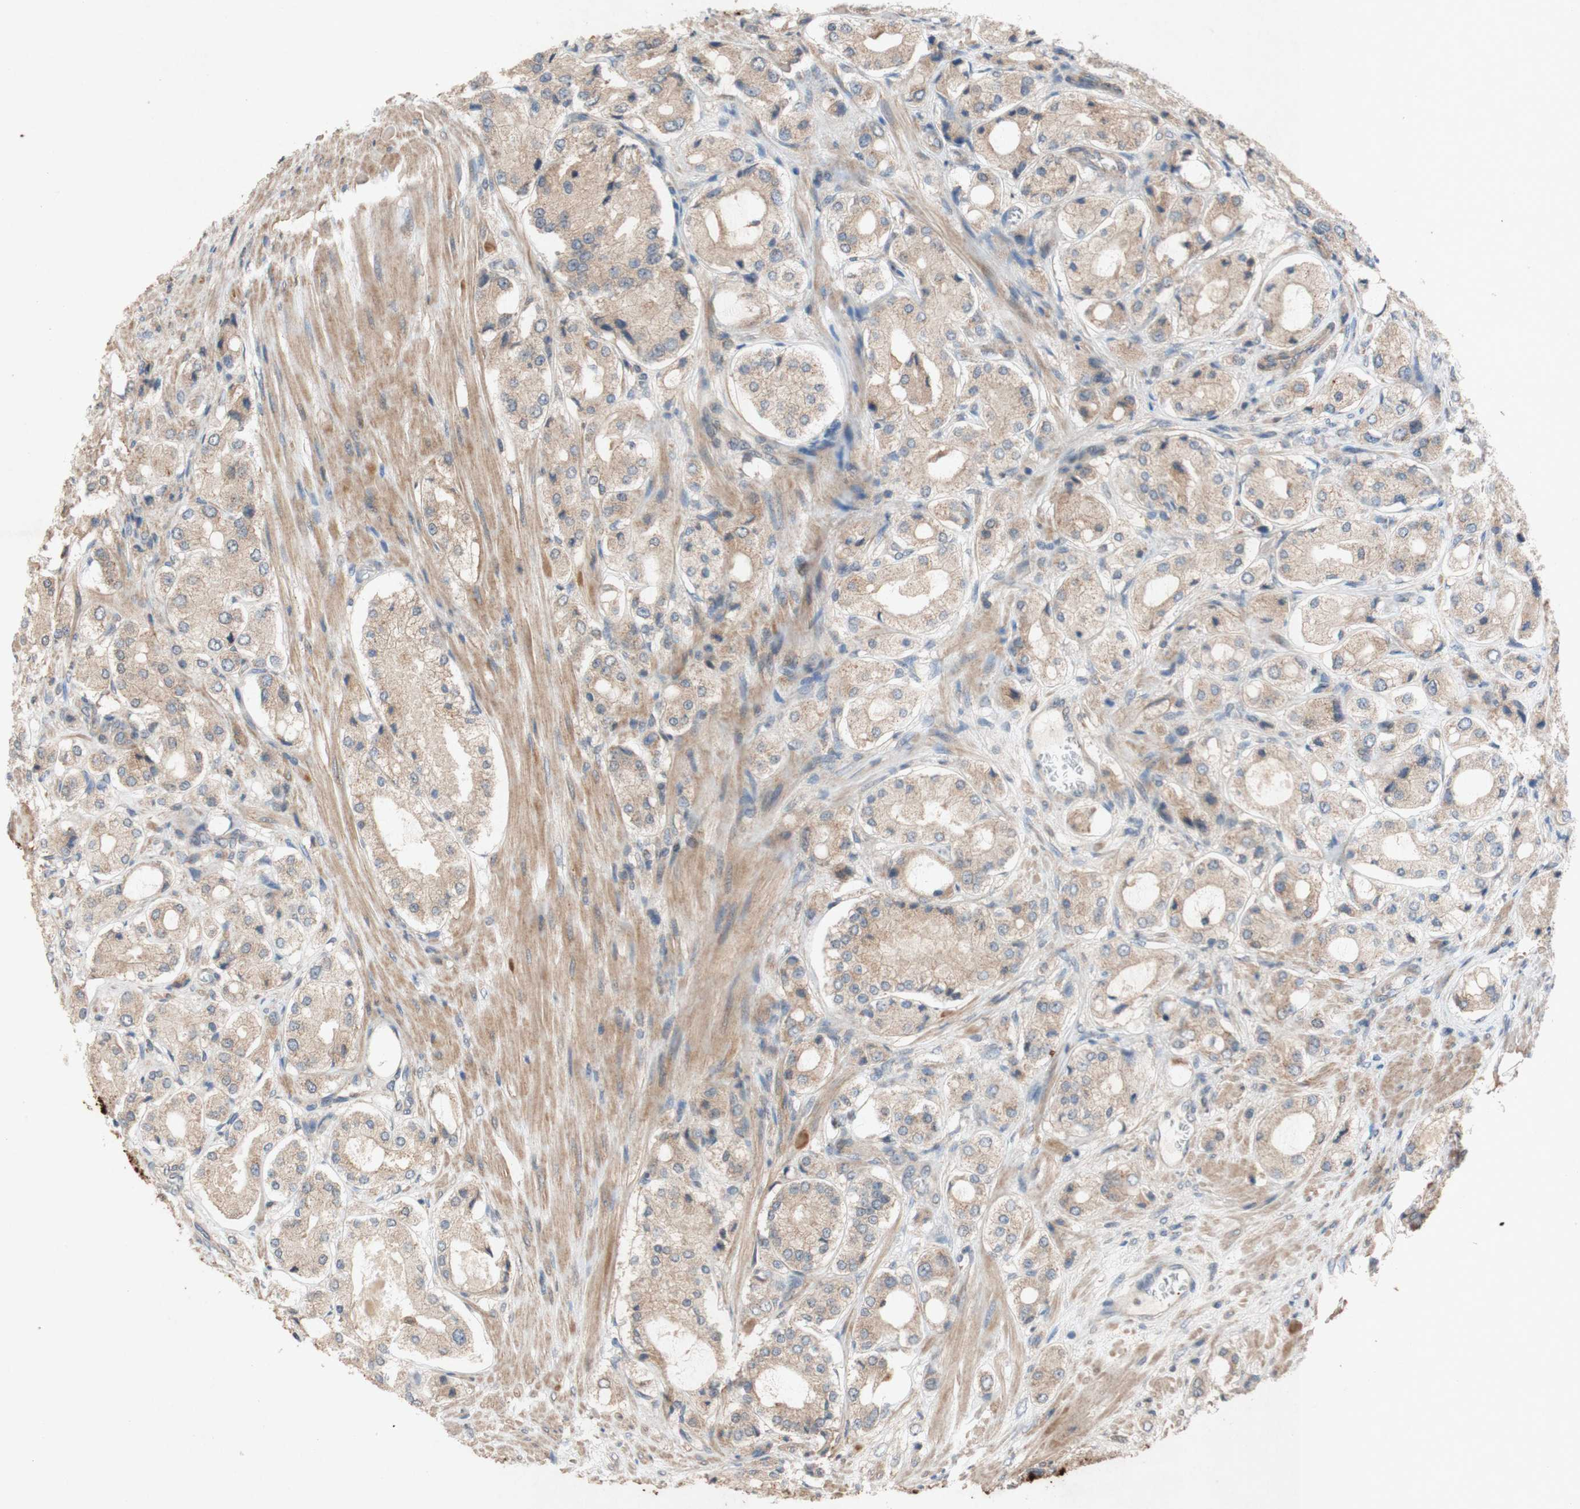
{"staining": {"intensity": "weak", "quantity": ">75%", "location": "cytoplasmic/membranous"}, "tissue": "prostate cancer", "cell_type": "Tumor cells", "image_type": "cancer", "snomed": [{"axis": "morphology", "description": "Adenocarcinoma, High grade"}, {"axis": "topography", "description": "Prostate"}], "caption": "There is low levels of weak cytoplasmic/membranous positivity in tumor cells of prostate cancer, as demonstrated by immunohistochemical staining (brown color).", "gene": "ATP6V1F", "patient": {"sex": "male", "age": 65}}